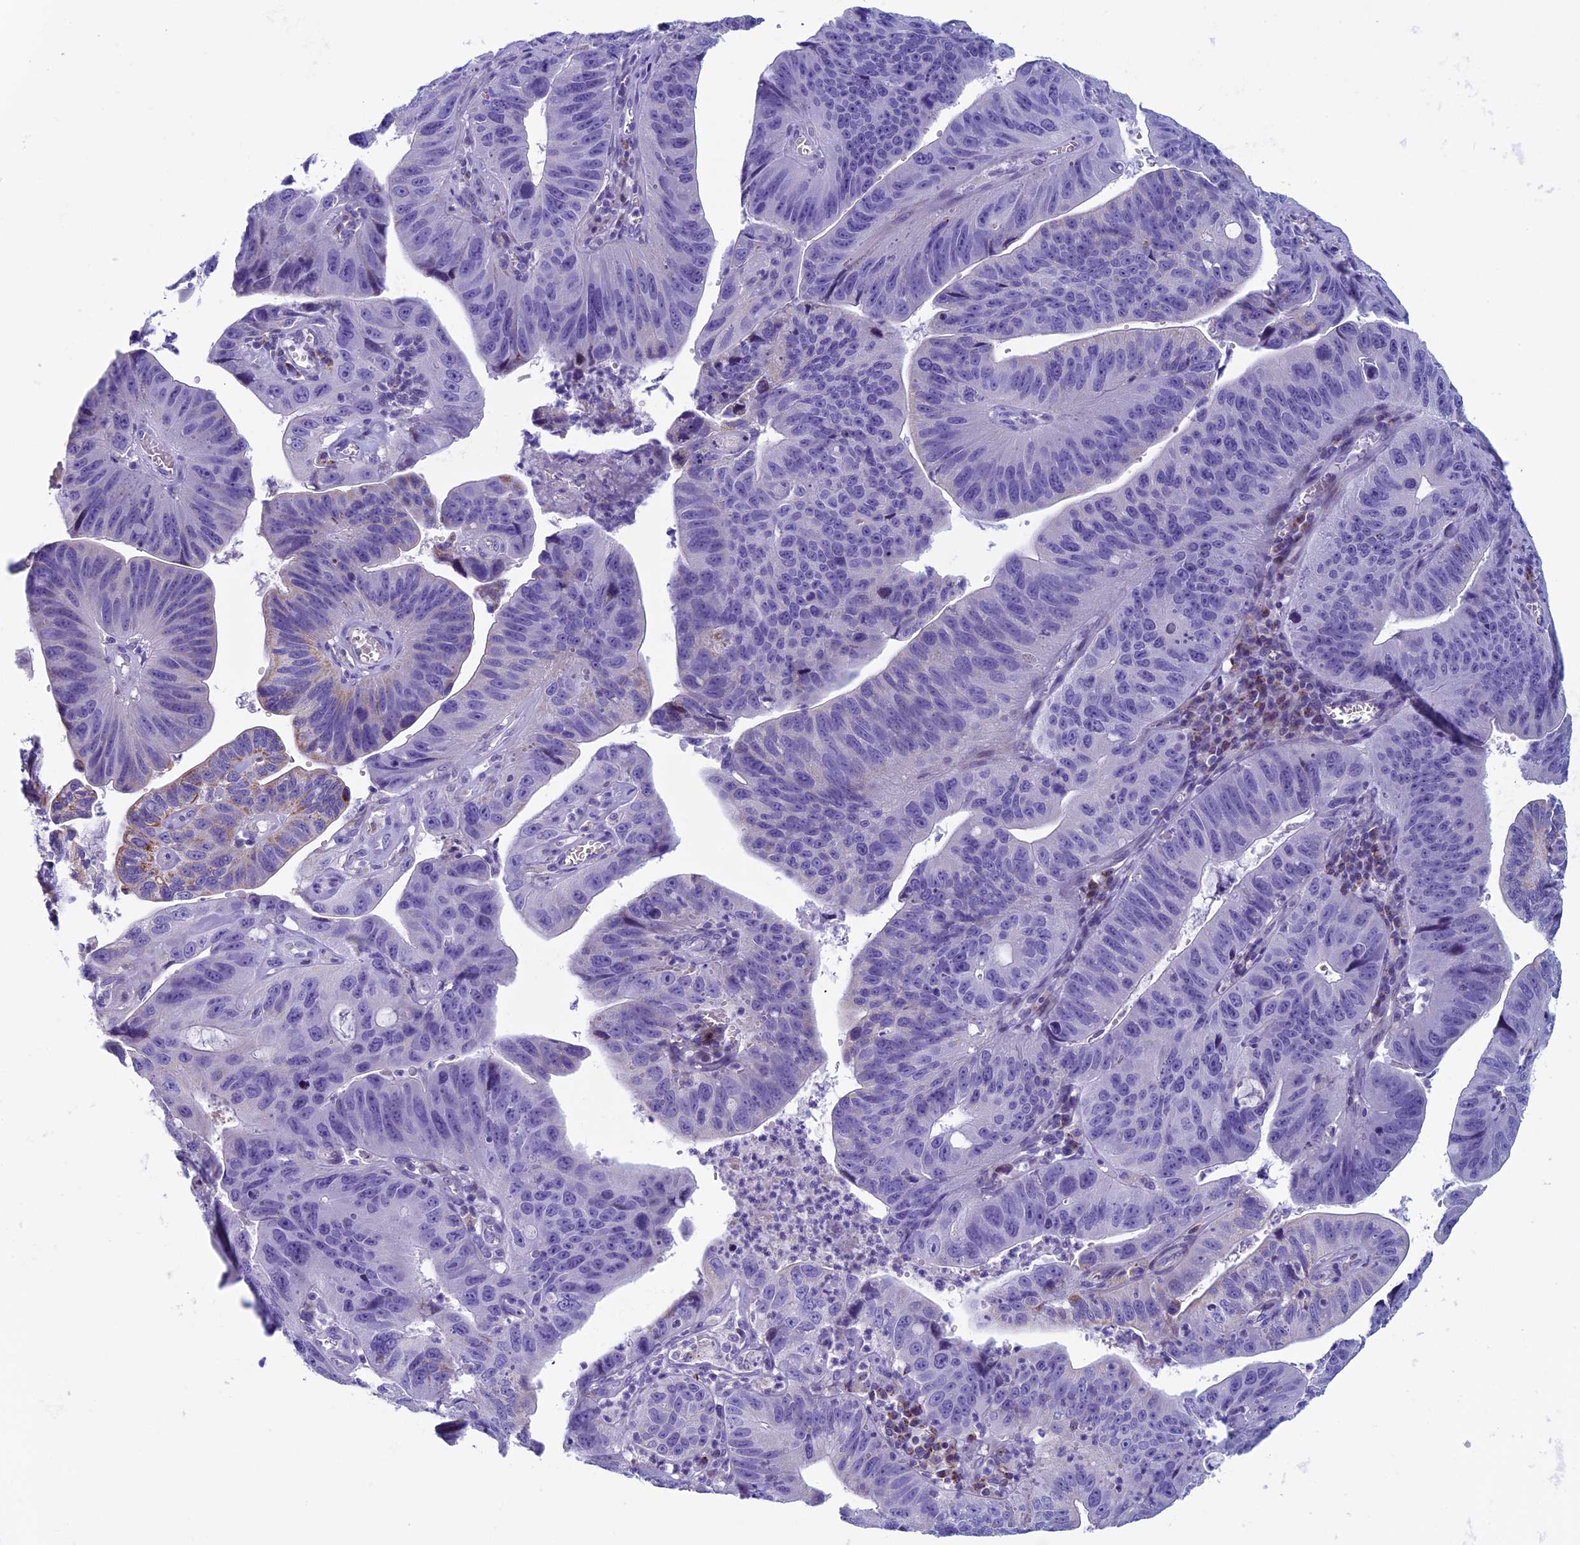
{"staining": {"intensity": "negative", "quantity": "none", "location": "none"}, "tissue": "stomach cancer", "cell_type": "Tumor cells", "image_type": "cancer", "snomed": [{"axis": "morphology", "description": "Adenocarcinoma, NOS"}, {"axis": "topography", "description": "Stomach"}], "caption": "This image is of stomach adenocarcinoma stained with IHC to label a protein in brown with the nuclei are counter-stained blue. There is no positivity in tumor cells.", "gene": "ZNF563", "patient": {"sex": "male", "age": 59}}